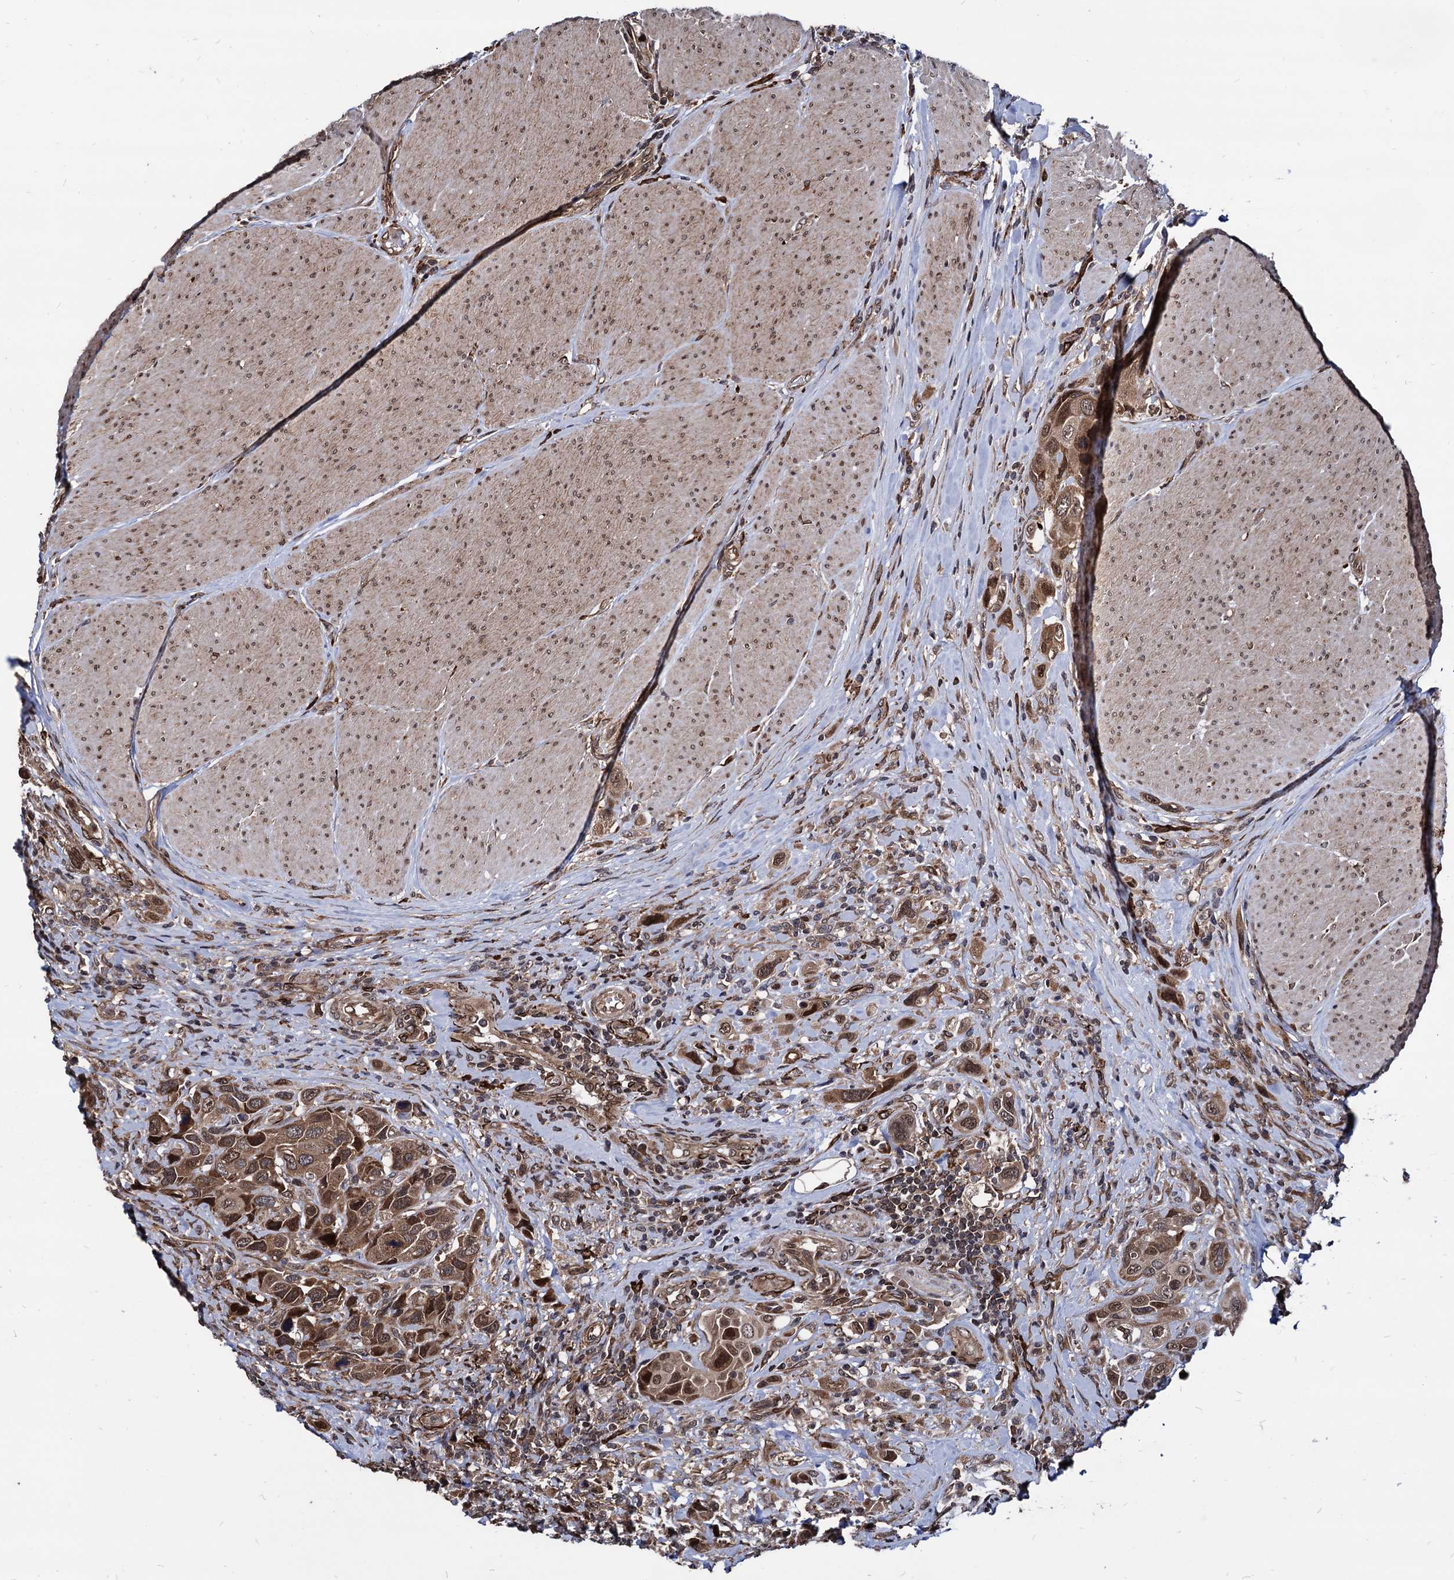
{"staining": {"intensity": "moderate", "quantity": ">75%", "location": "cytoplasmic/membranous,nuclear"}, "tissue": "urothelial cancer", "cell_type": "Tumor cells", "image_type": "cancer", "snomed": [{"axis": "morphology", "description": "Urothelial carcinoma, High grade"}, {"axis": "topography", "description": "Urinary bladder"}], "caption": "About >75% of tumor cells in urothelial carcinoma (high-grade) demonstrate moderate cytoplasmic/membranous and nuclear protein positivity as visualized by brown immunohistochemical staining.", "gene": "ANKRD12", "patient": {"sex": "male", "age": 50}}